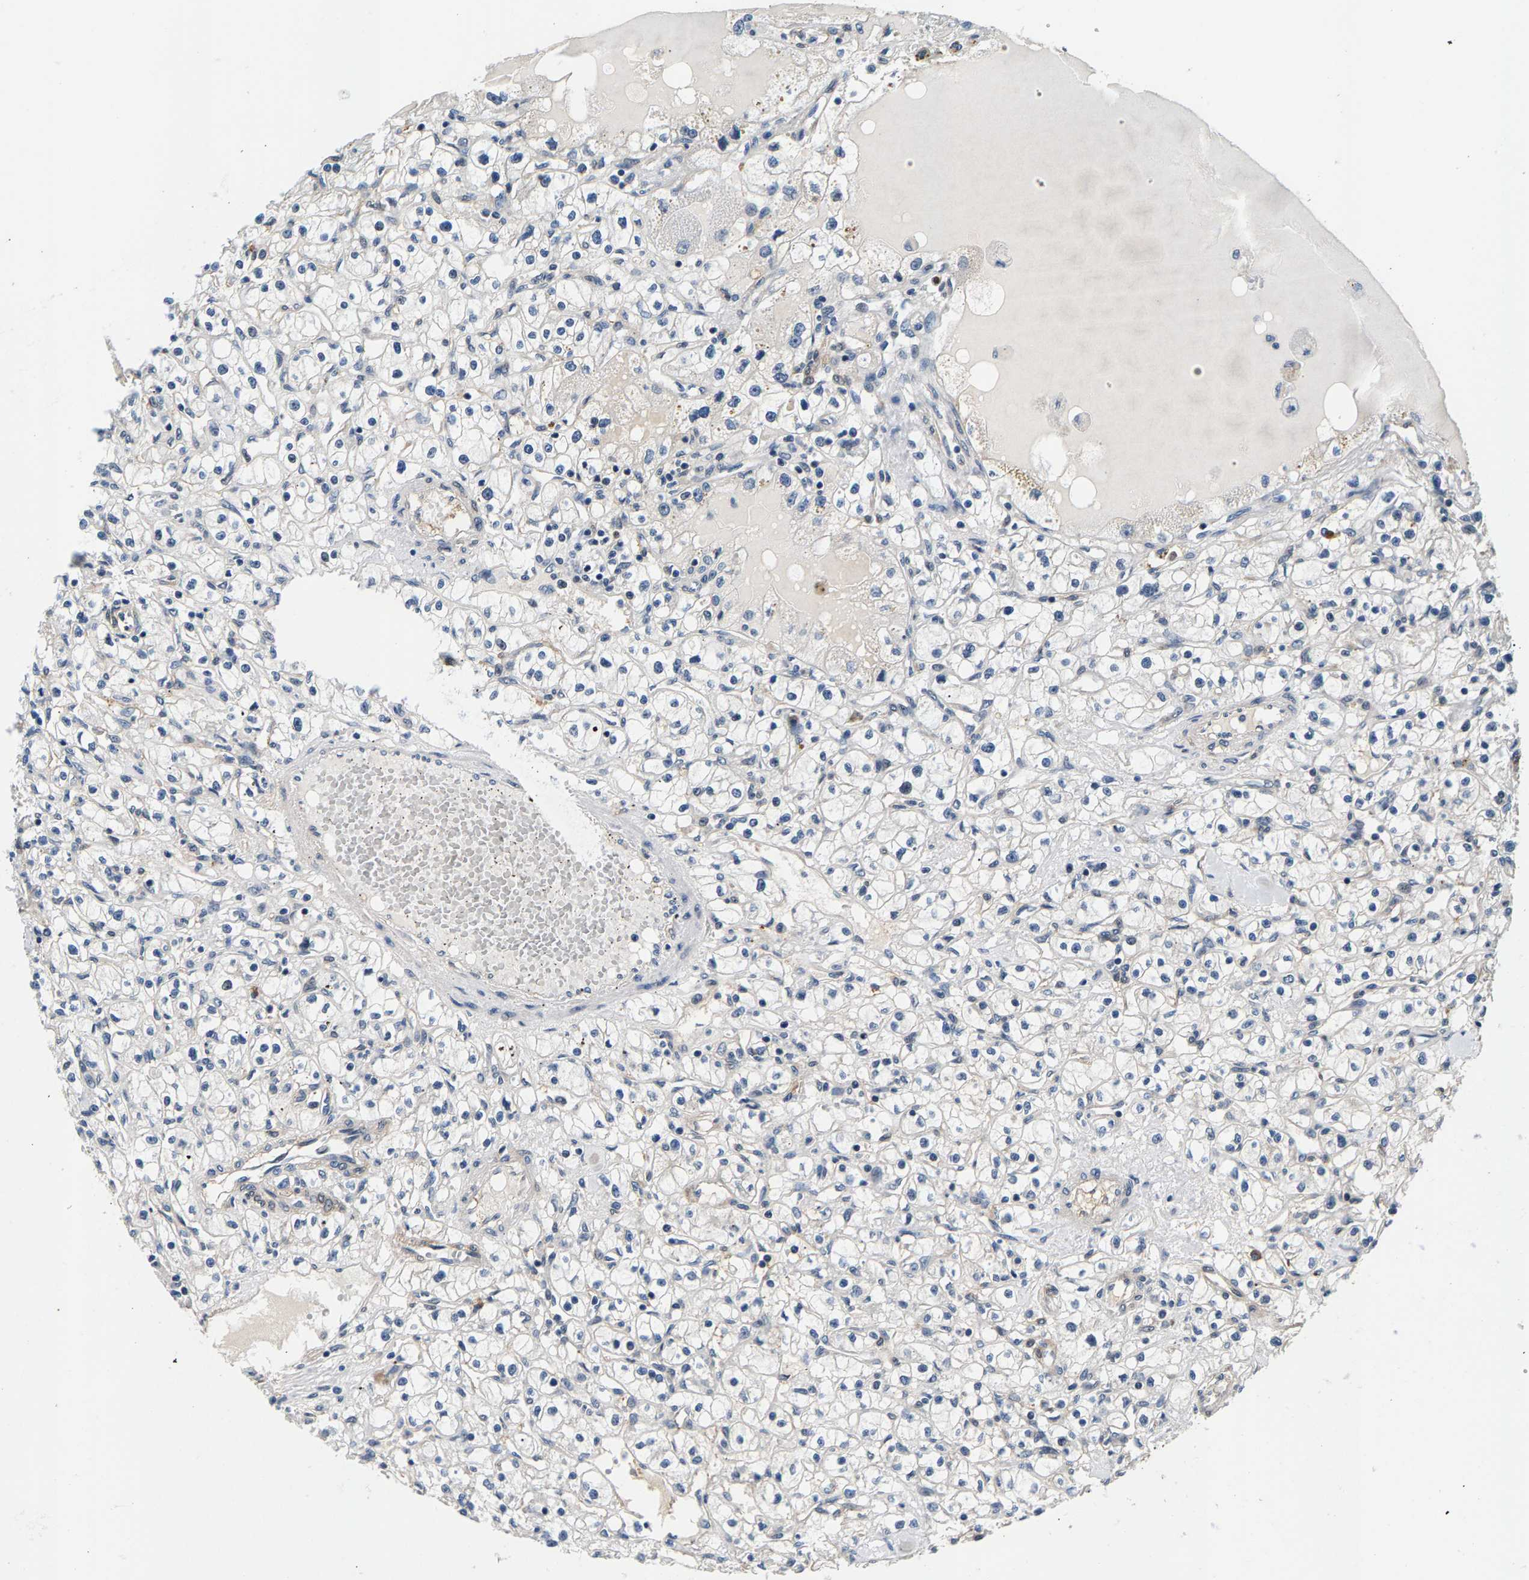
{"staining": {"intensity": "negative", "quantity": "none", "location": "none"}, "tissue": "renal cancer", "cell_type": "Tumor cells", "image_type": "cancer", "snomed": [{"axis": "morphology", "description": "Adenocarcinoma, NOS"}, {"axis": "topography", "description": "Kidney"}], "caption": "A high-resolution micrograph shows immunohistochemistry staining of adenocarcinoma (renal), which shows no significant expression in tumor cells.", "gene": "RBM33", "patient": {"sex": "male", "age": 56}}